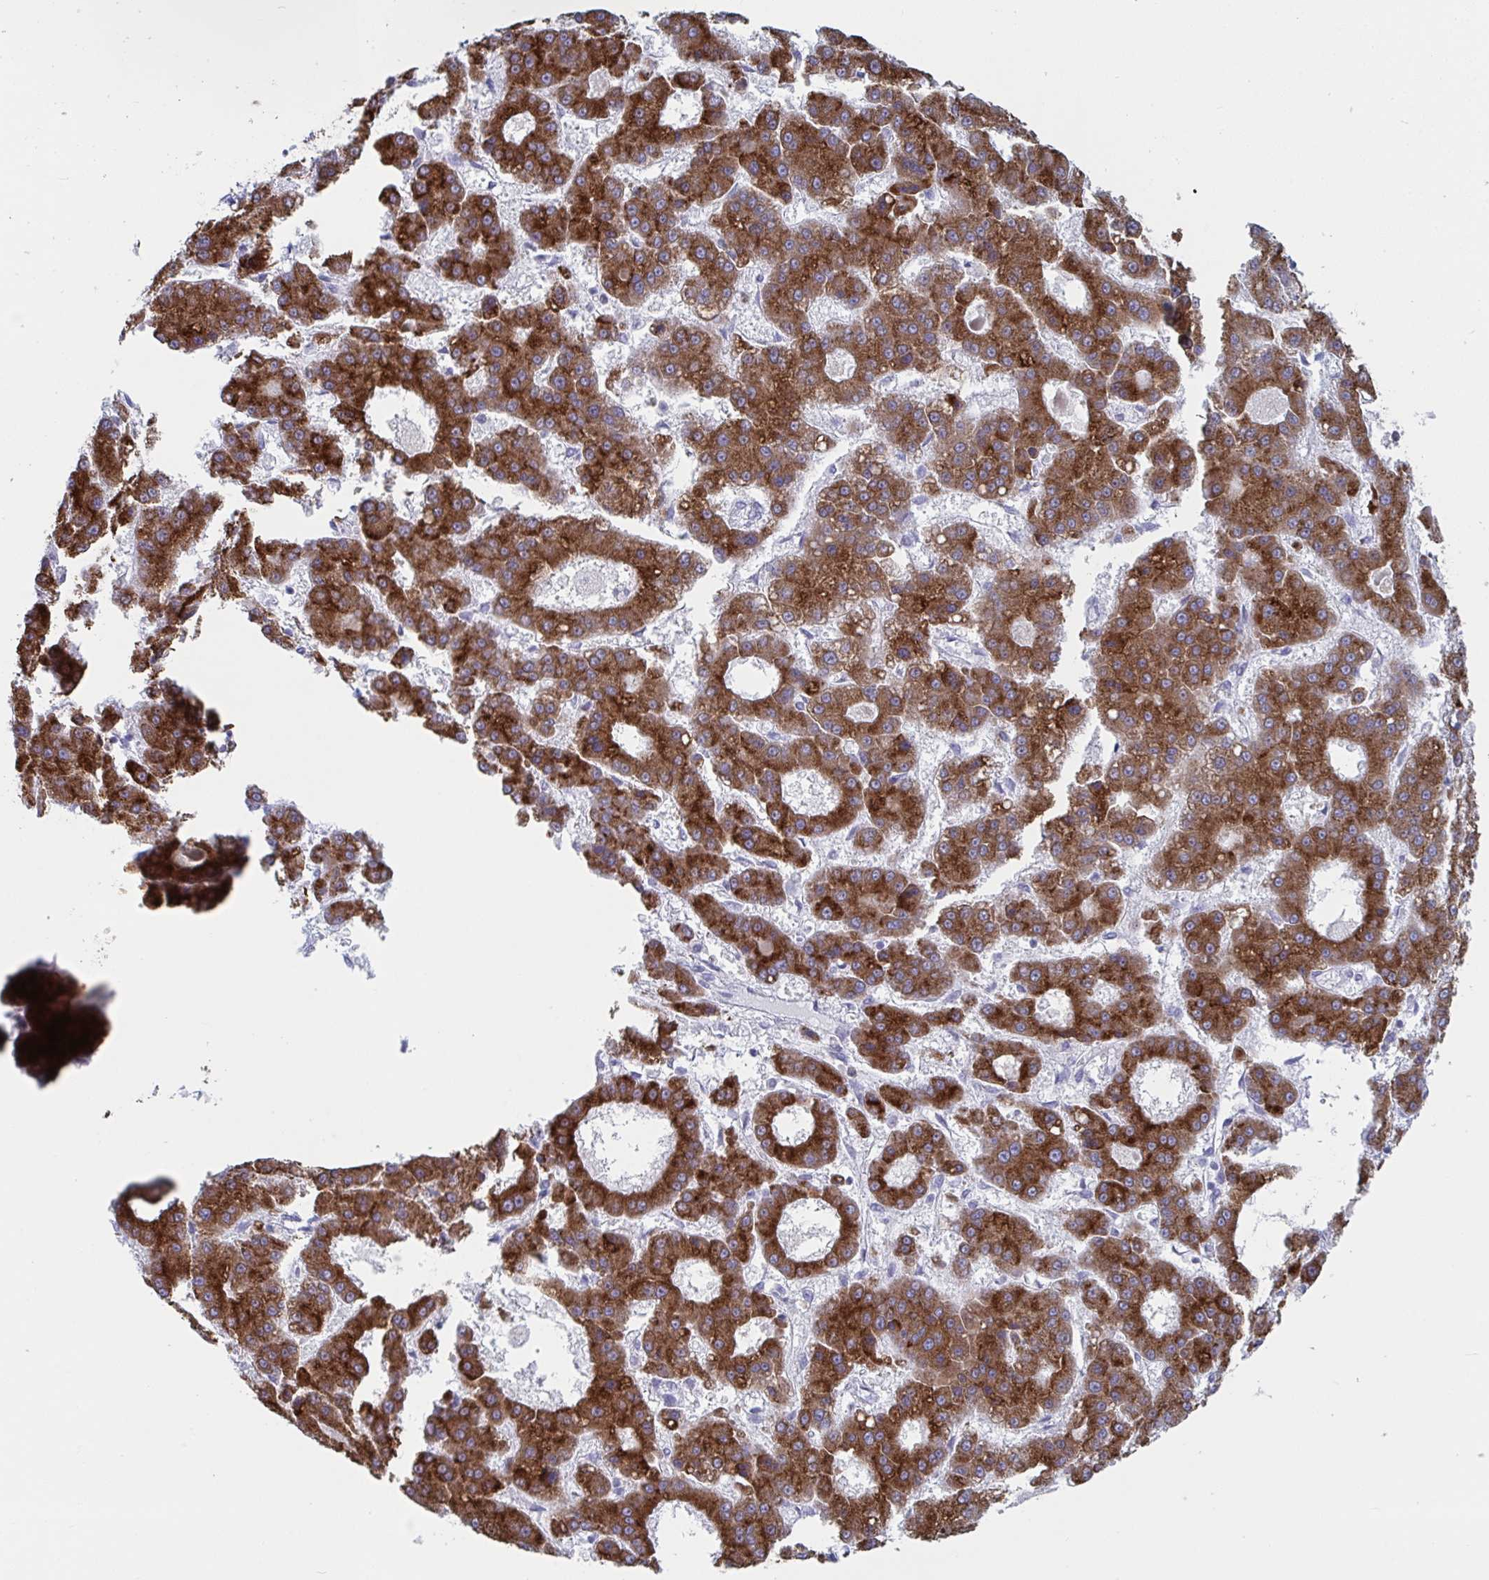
{"staining": {"intensity": "strong", "quantity": ">75%", "location": "cytoplasmic/membranous"}, "tissue": "liver cancer", "cell_type": "Tumor cells", "image_type": "cancer", "snomed": [{"axis": "morphology", "description": "Carcinoma, Hepatocellular, NOS"}, {"axis": "topography", "description": "Liver"}], "caption": "Immunohistochemical staining of human liver cancer (hepatocellular carcinoma) demonstrates high levels of strong cytoplasmic/membranous protein positivity in about >75% of tumor cells.", "gene": "CYP4F11", "patient": {"sex": "male", "age": 70}}